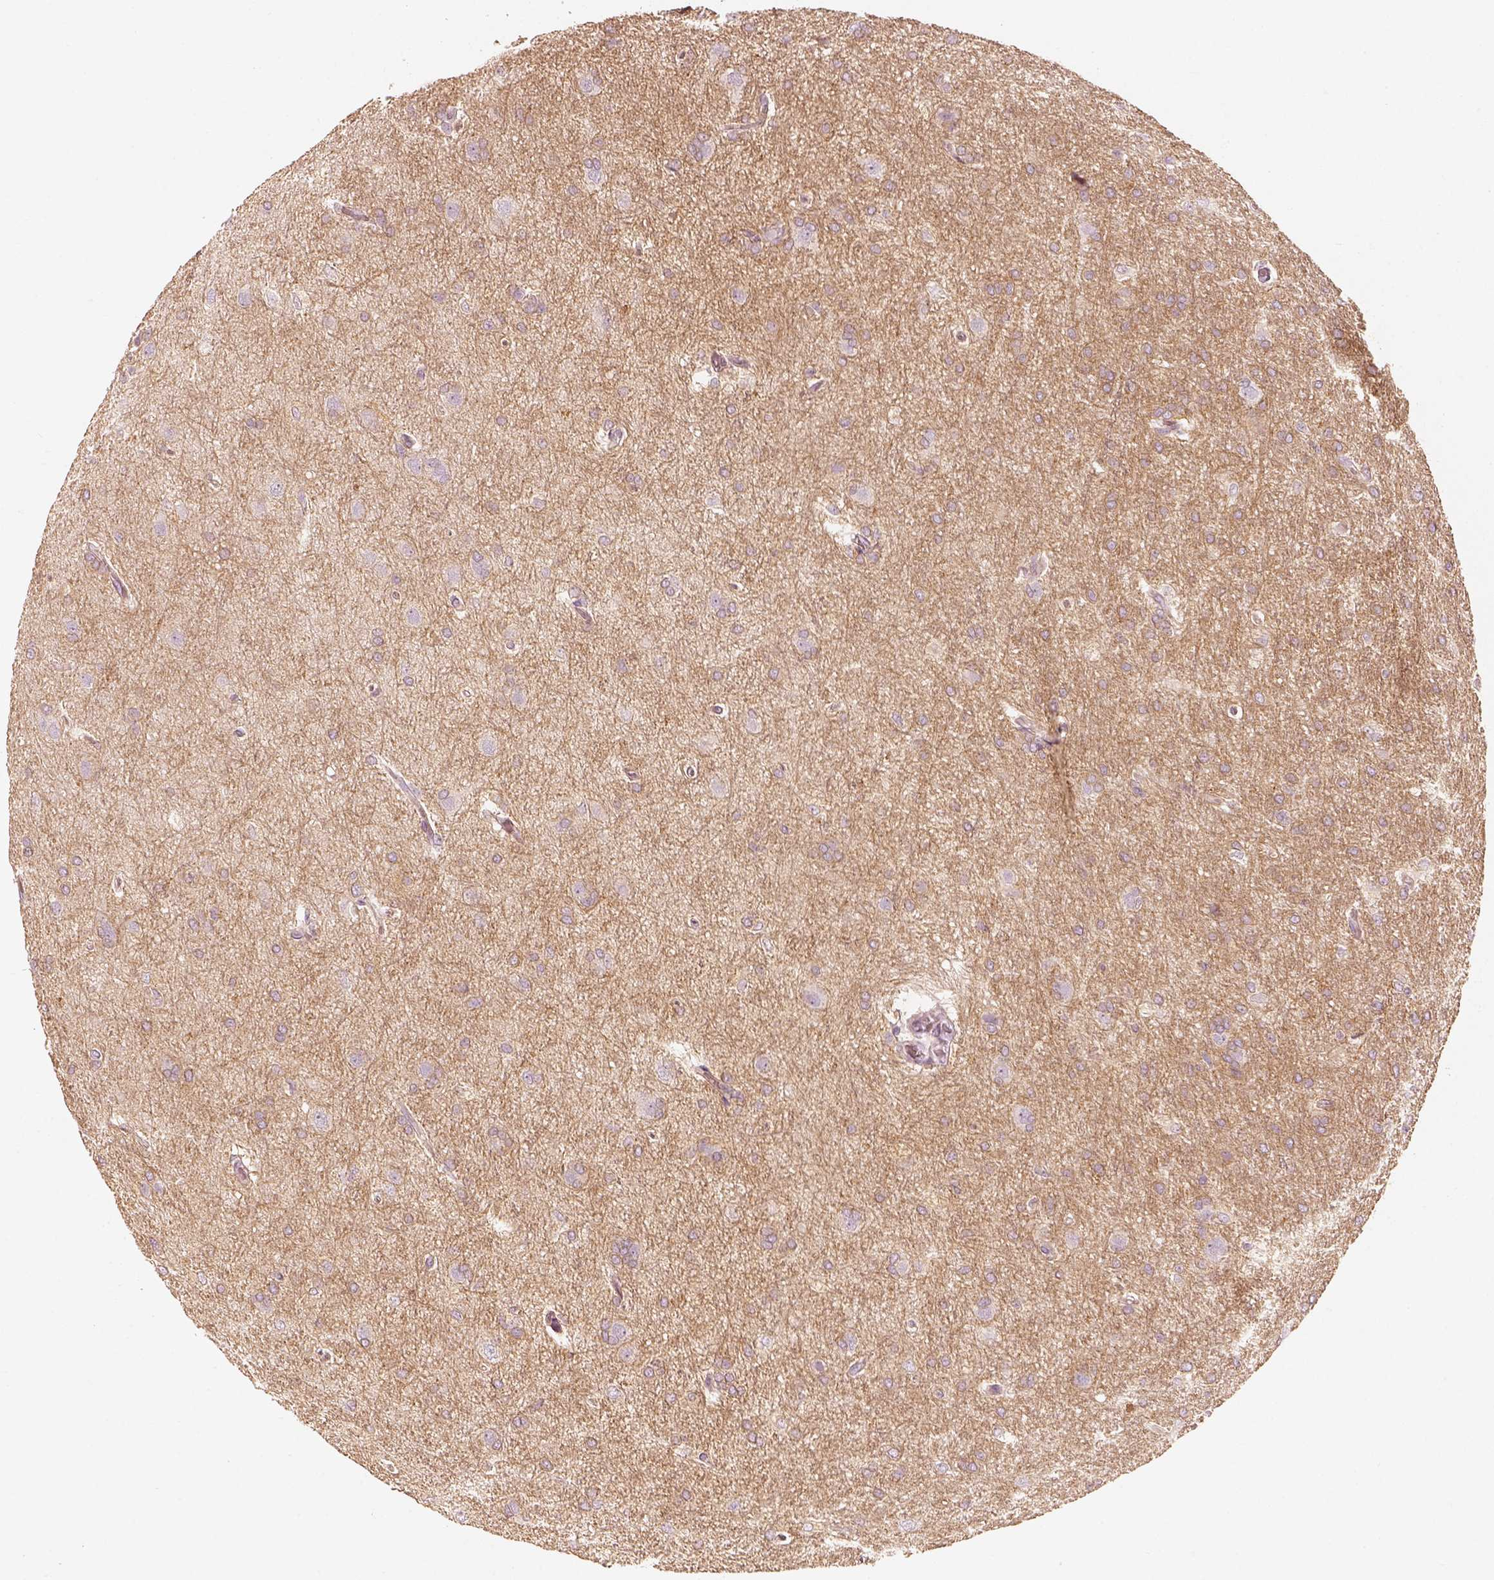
{"staining": {"intensity": "weak", "quantity": ">75%", "location": "cytoplasmic/membranous"}, "tissue": "glioma", "cell_type": "Tumor cells", "image_type": "cancer", "snomed": [{"axis": "morphology", "description": "Glioma, malignant, High grade"}, {"axis": "topography", "description": "Brain"}], "caption": "An image of human glioma stained for a protein demonstrates weak cytoplasmic/membranous brown staining in tumor cells.", "gene": "FMNL2", "patient": {"sex": "male", "age": 68}}